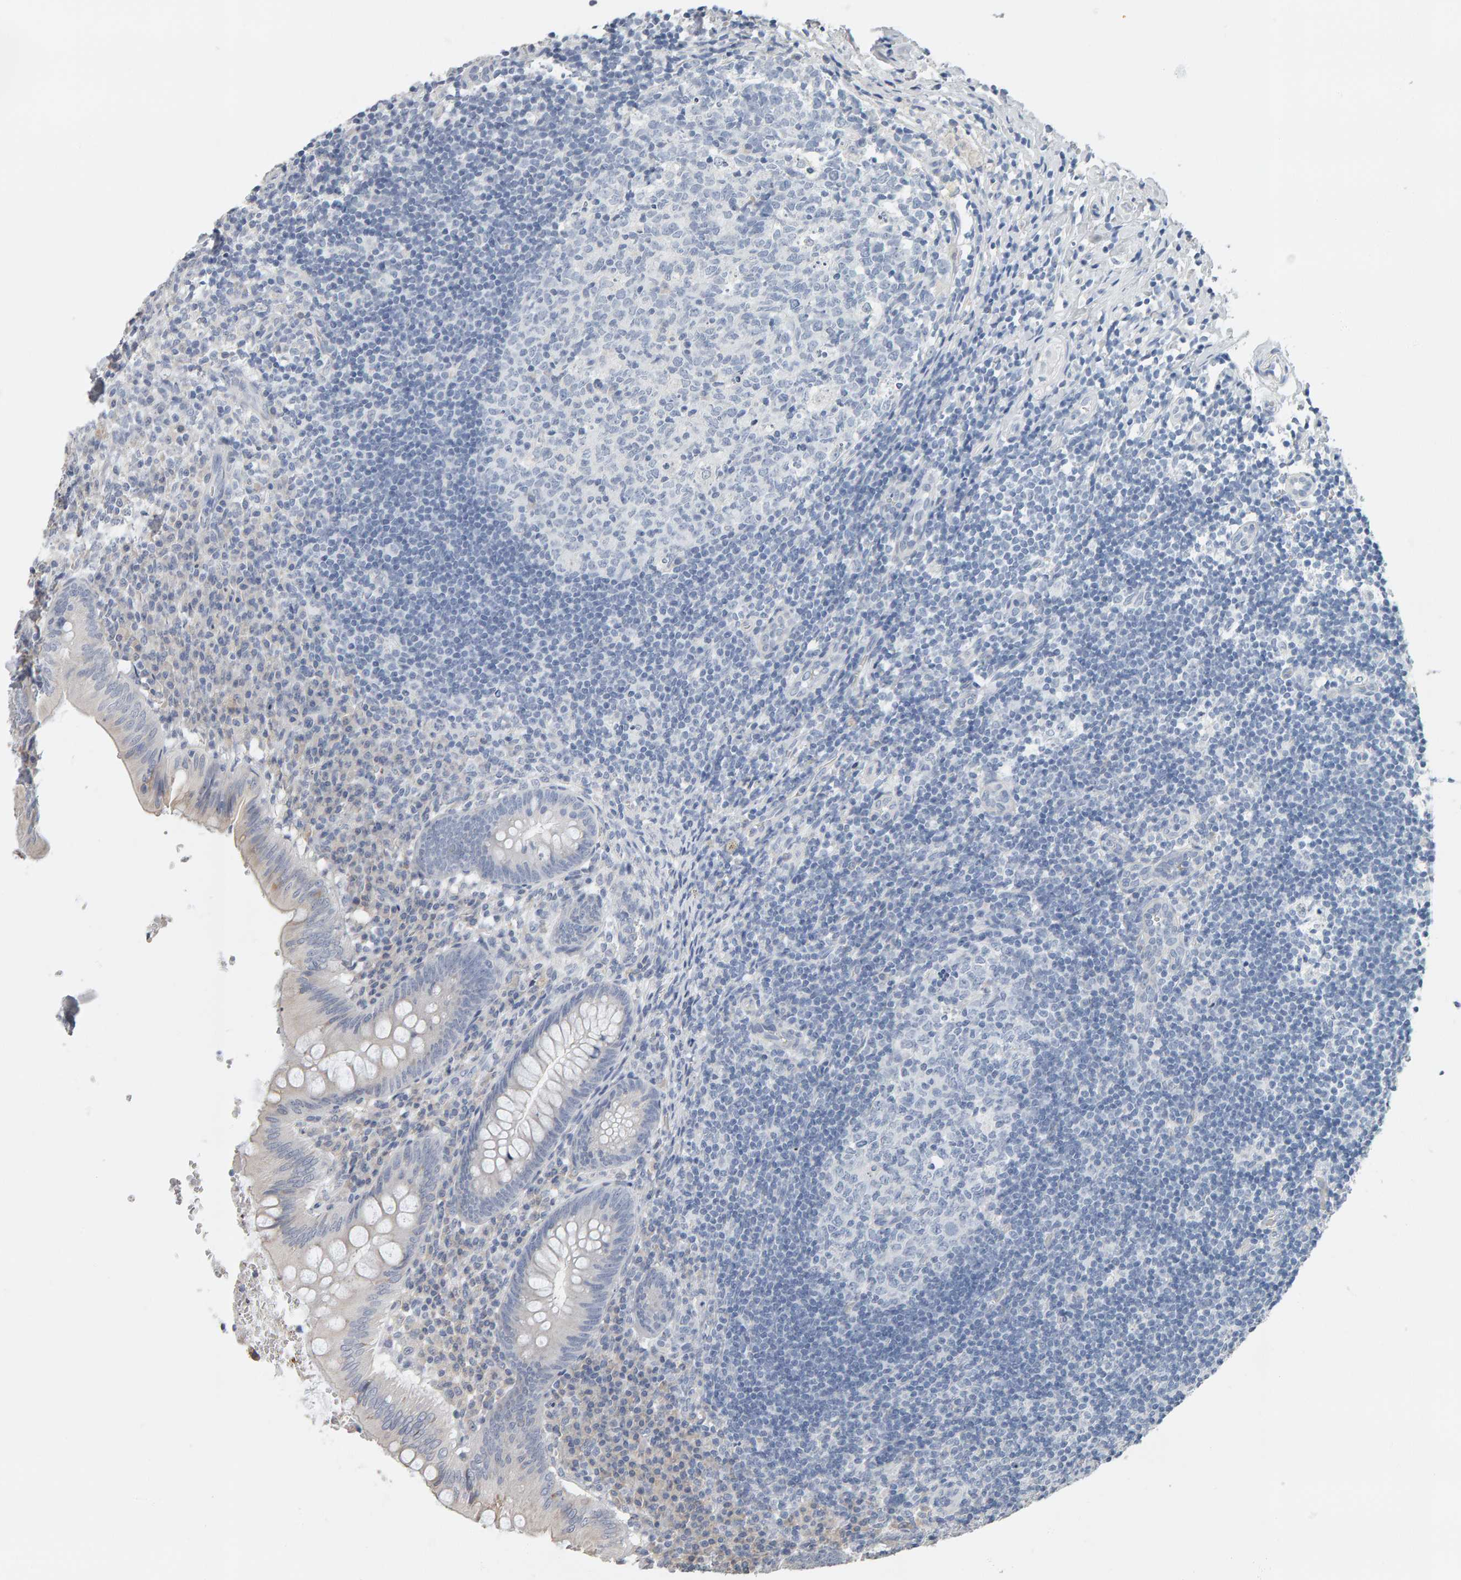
{"staining": {"intensity": "negative", "quantity": "none", "location": "none"}, "tissue": "appendix", "cell_type": "Glandular cells", "image_type": "normal", "snomed": [{"axis": "morphology", "description": "Normal tissue, NOS"}, {"axis": "topography", "description": "Appendix"}], "caption": "IHC image of benign appendix: appendix stained with DAB (3,3'-diaminobenzidine) exhibits no significant protein expression in glandular cells.", "gene": "ADHFE1", "patient": {"sex": "male", "age": 8}}